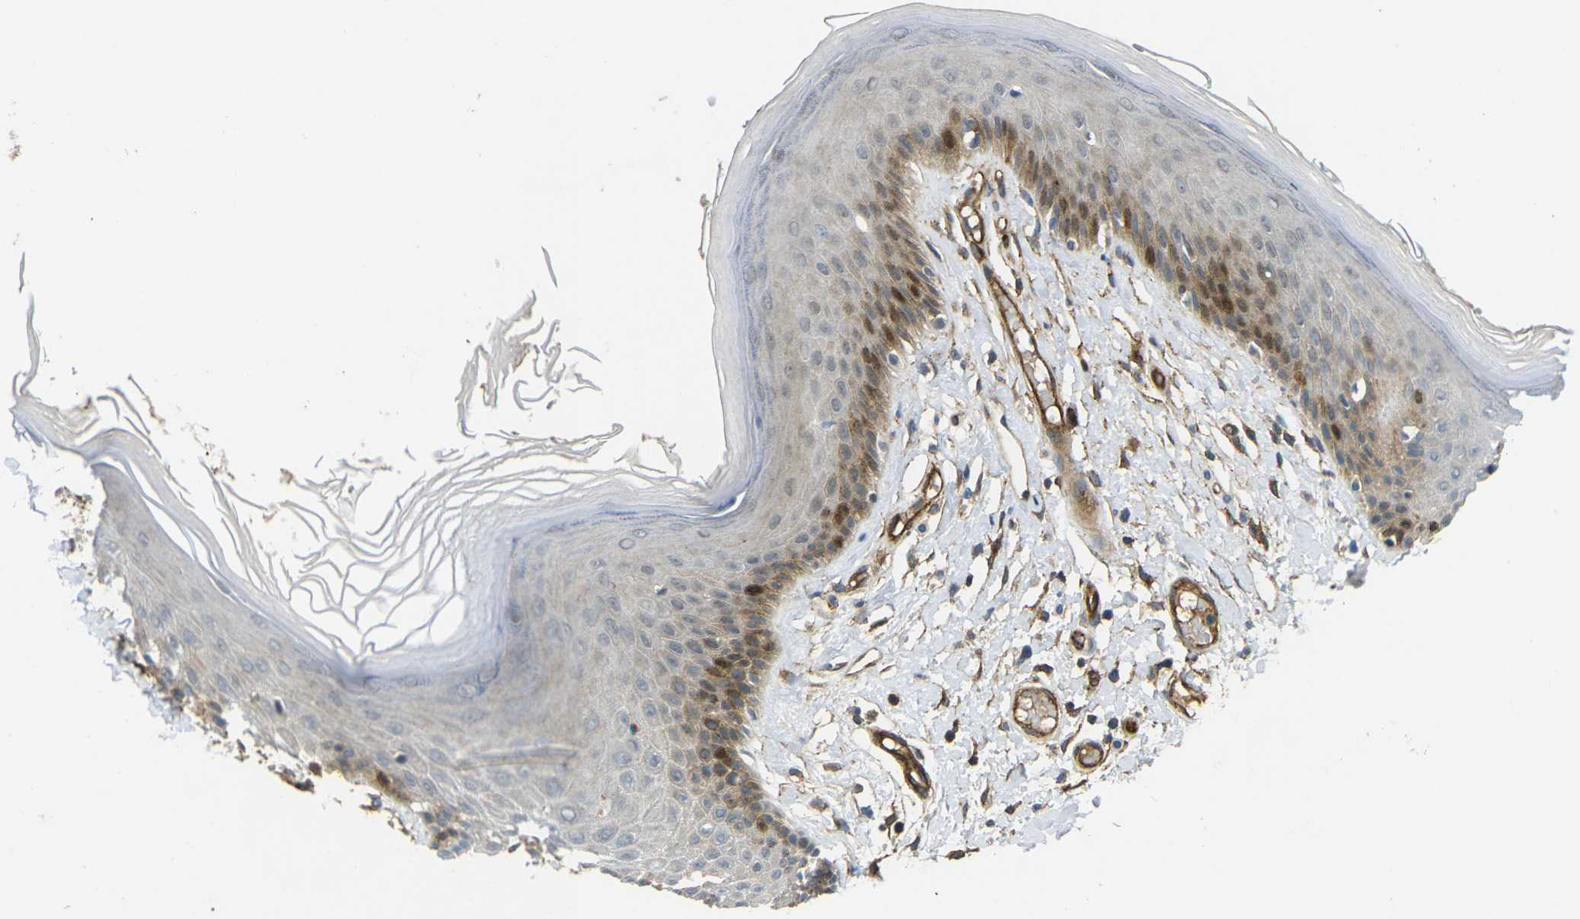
{"staining": {"intensity": "moderate", "quantity": "<25%", "location": "cytoplasmic/membranous,nuclear"}, "tissue": "skin", "cell_type": "Epidermal cells", "image_type": "normal", "snomed": [{"axis": "morphology", "description": "Normal tissue, NOS"}, {"axis": "topography", "description": "Vulva"}], "caption": "Immunohistochemistry micrograph of normal human skin stained for a protein (brown), which exhibits low levels of moderate cytoplasmic/membranous,nuclear positivity in about <25% of epidermal cells.", "gene": "ECE1", "patient": {"sex": "female", "age": 73}}